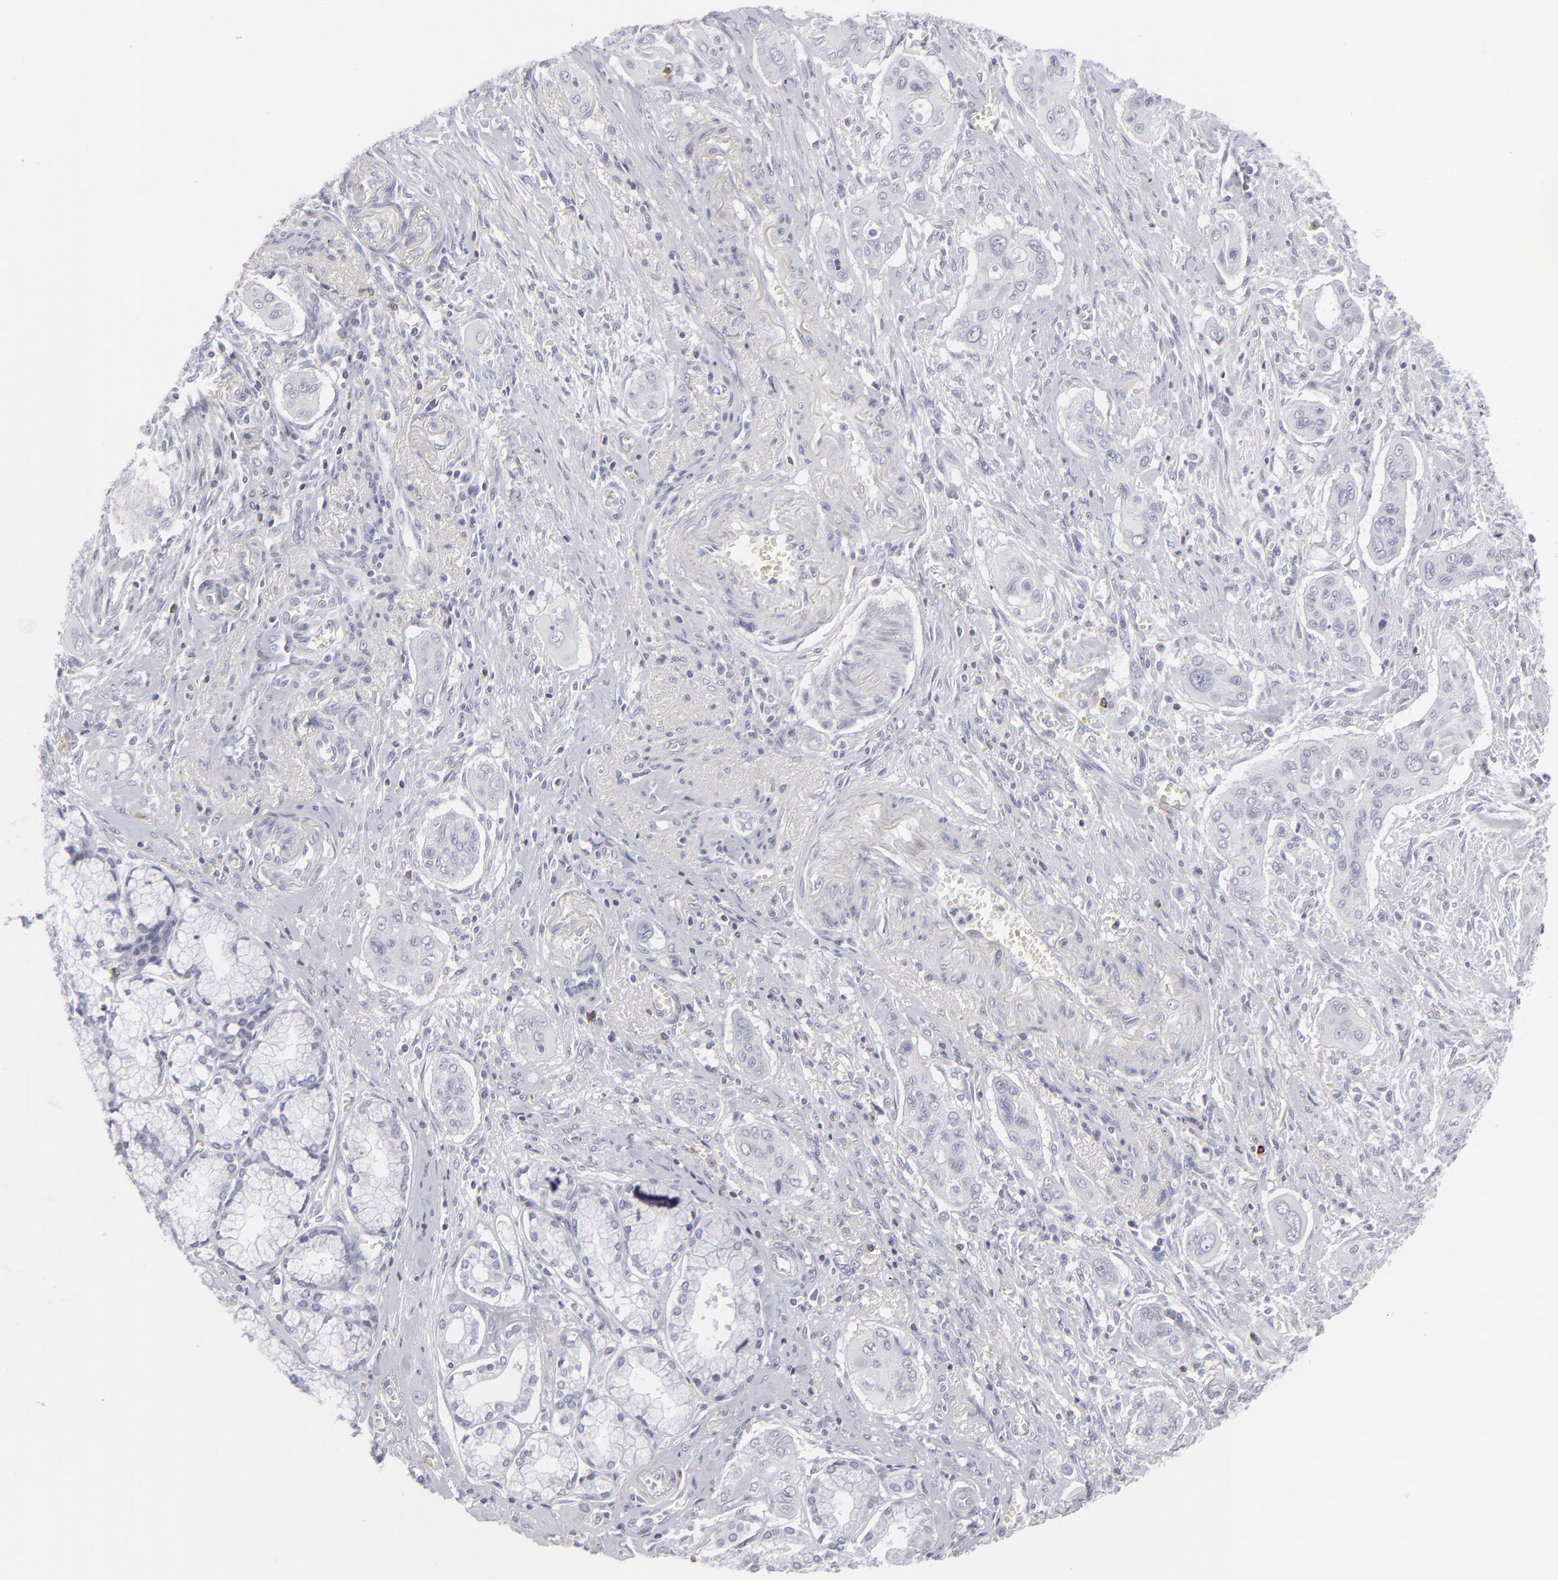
{"staining": {"intensity": "negative", "quantity": "none", "location": "none"}, "tissue": "pancreatic cancer", "cell_type": "Tumor cells", "image_type": "cancer", "snomed": [{"axis": "morphology", "description": "Adenocarcinoma, NOS"}, {"axis": "topography", "description": "Pancreas"}], "caption": "Image shows no protein positivity in tumor cells of pancreatic cancer tissue. (DAB immunohistochemistry (IHC), high magnification).", "gene": "CD7", "patient": {"sex": "male", "age": 77}}